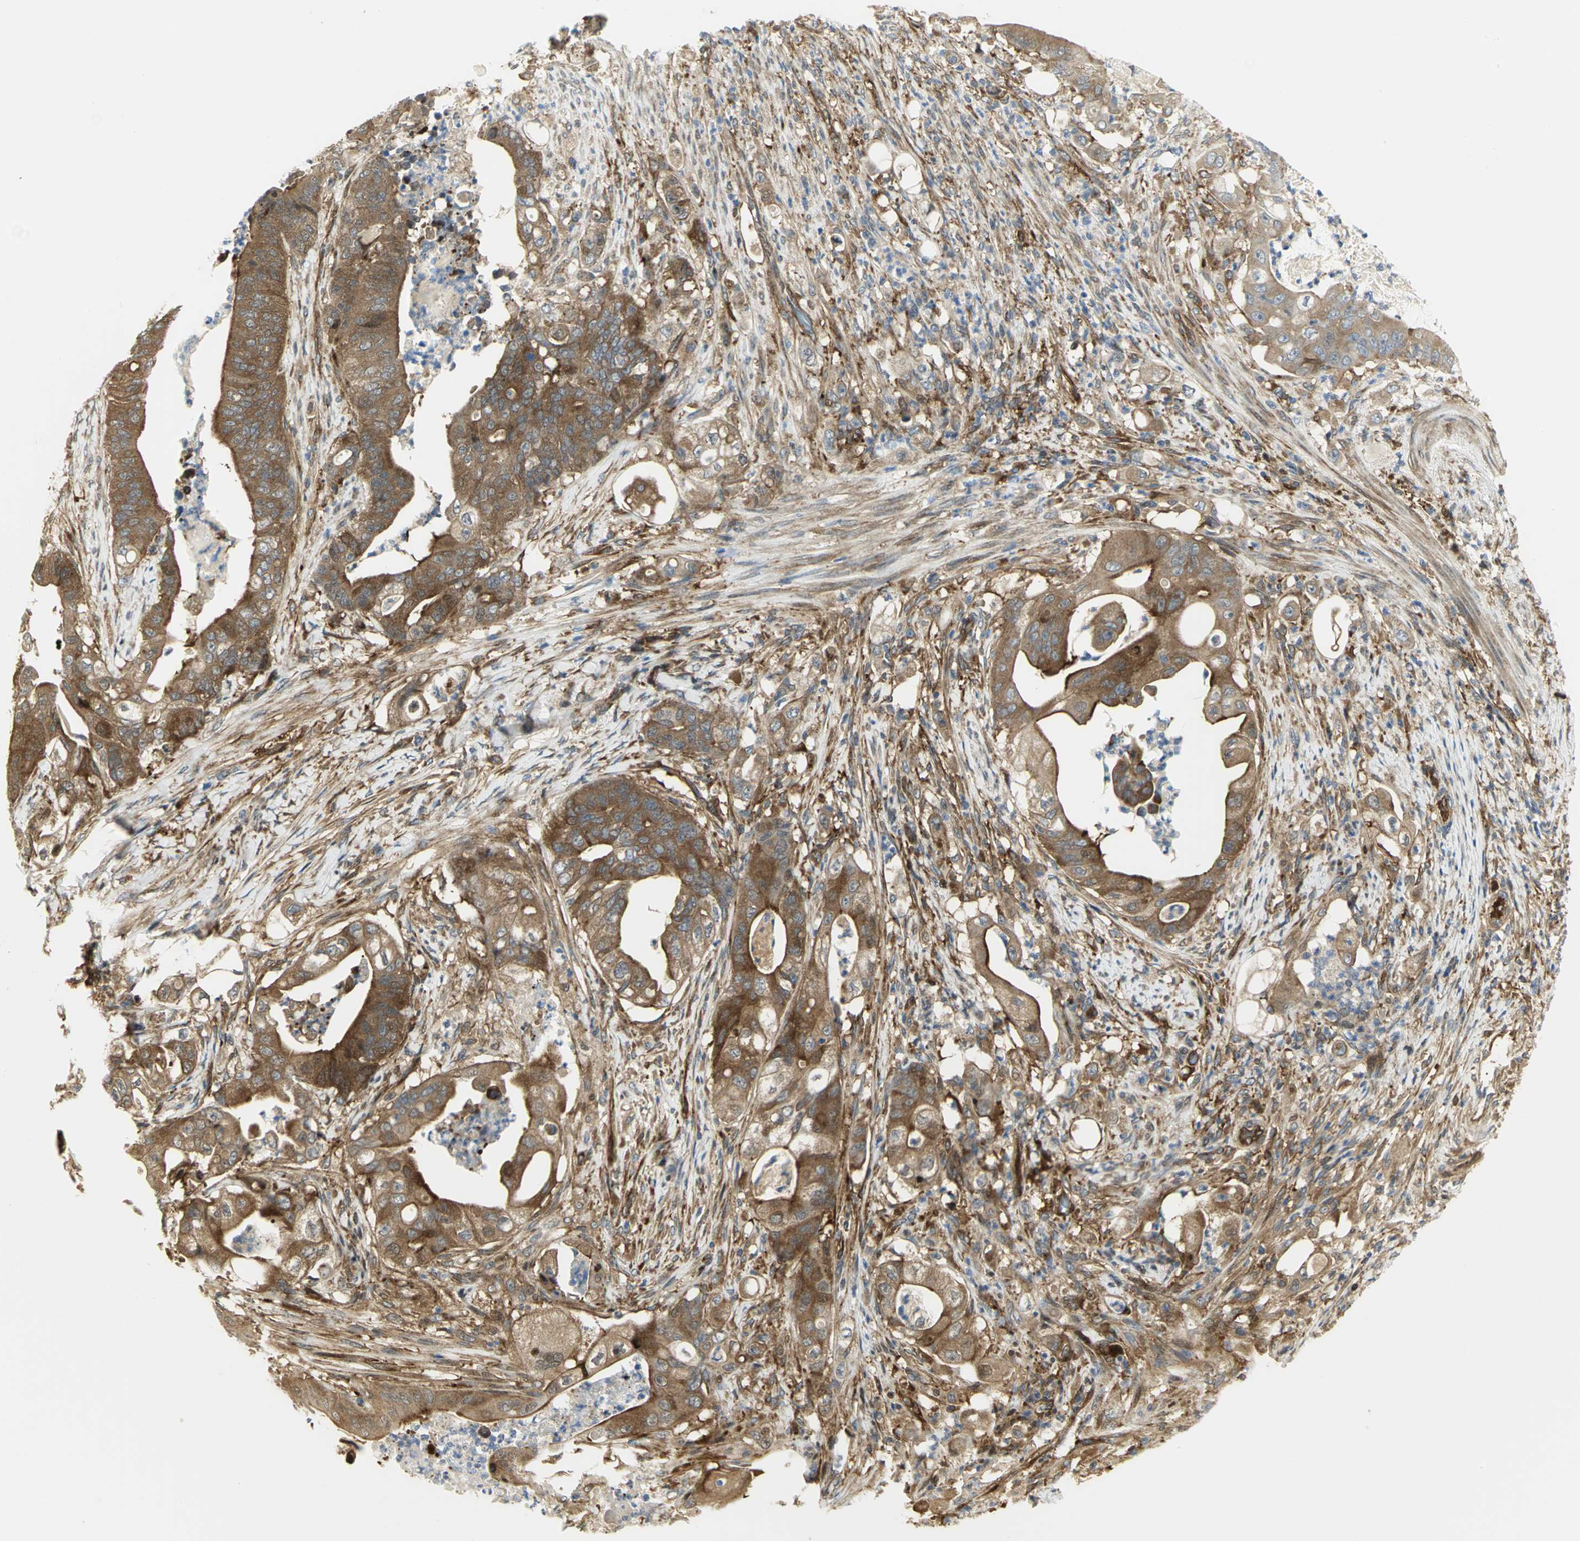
{"staining": {"intensity": "moderate", "quantity": ">75%", "location": "cytoplasmic/membranous"}, "tissue": "stomach cancer", "cell_type": "Tumor cells", "image_type": "cancer", "snomed": [{"axis": "morphology", "description": "Adenocarcinoma, NOS"}, {"axis": "topography", "description": "Stomach"}], "caption": "A brown stain labels moderate cytoplasmic/membranous positivity of a protein in human stomach cancer tumor cells.", "gene": "EEA1", "patient": {"sex": "female", "age": 73}}